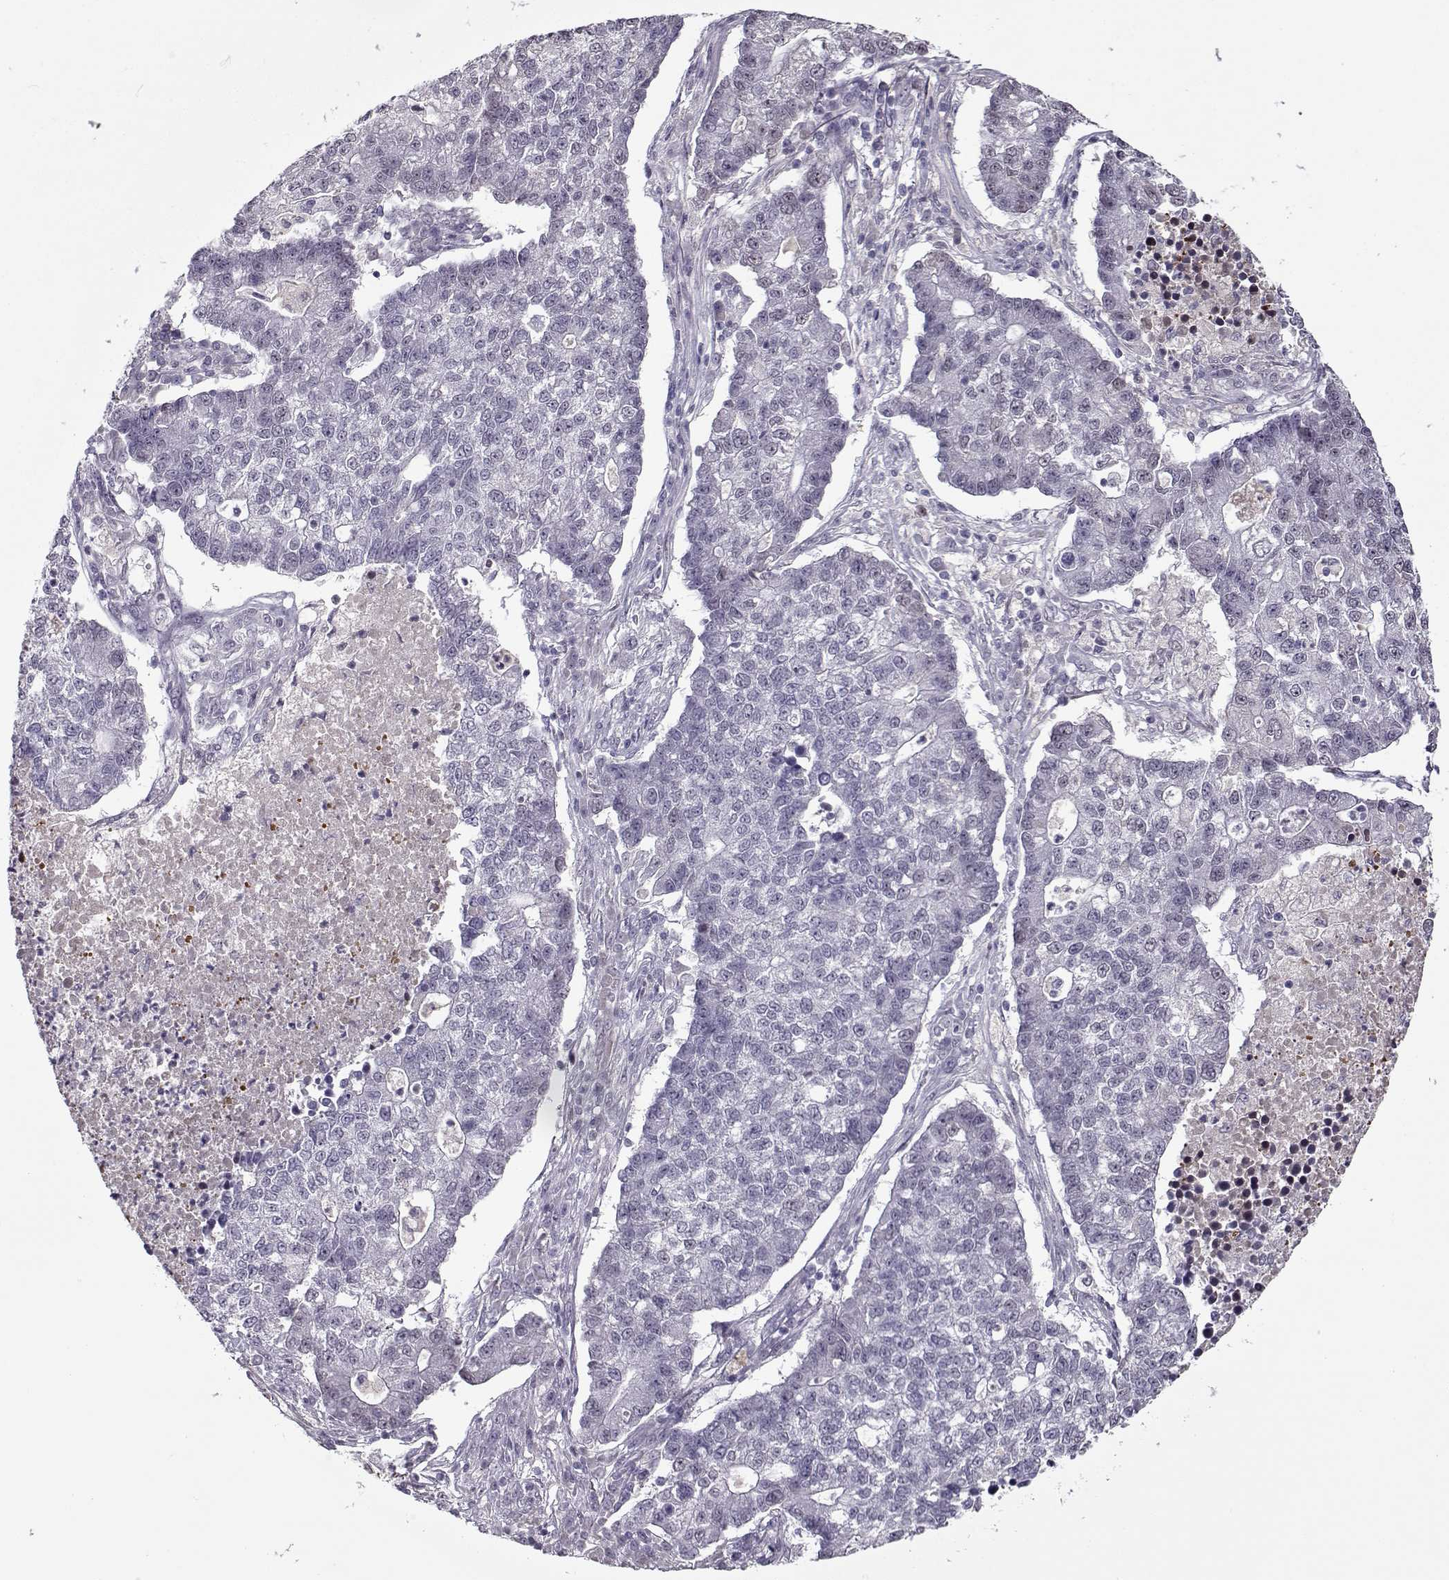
{"staining": {"intensity": "negative", "quantity": "none", "location": "none"}, "tissue": "lung cancer", "cell_type": "Tumor cells", "image_type": "cancer", "snomed": [{"axis": "morphology", "description": "Adenocarcinoma, NOS"}, {"axis": "topography", "description": "Lung"}], "caption": "The IHC image has no significant staining in tumor cells of lung cancer (adenocarcinoma) tissue. (DAB (3,3'-diaminobenzidine) IHC, high magnification).", "gene": "PRMT8", "patient": {"sex": "male", "age": 57}}